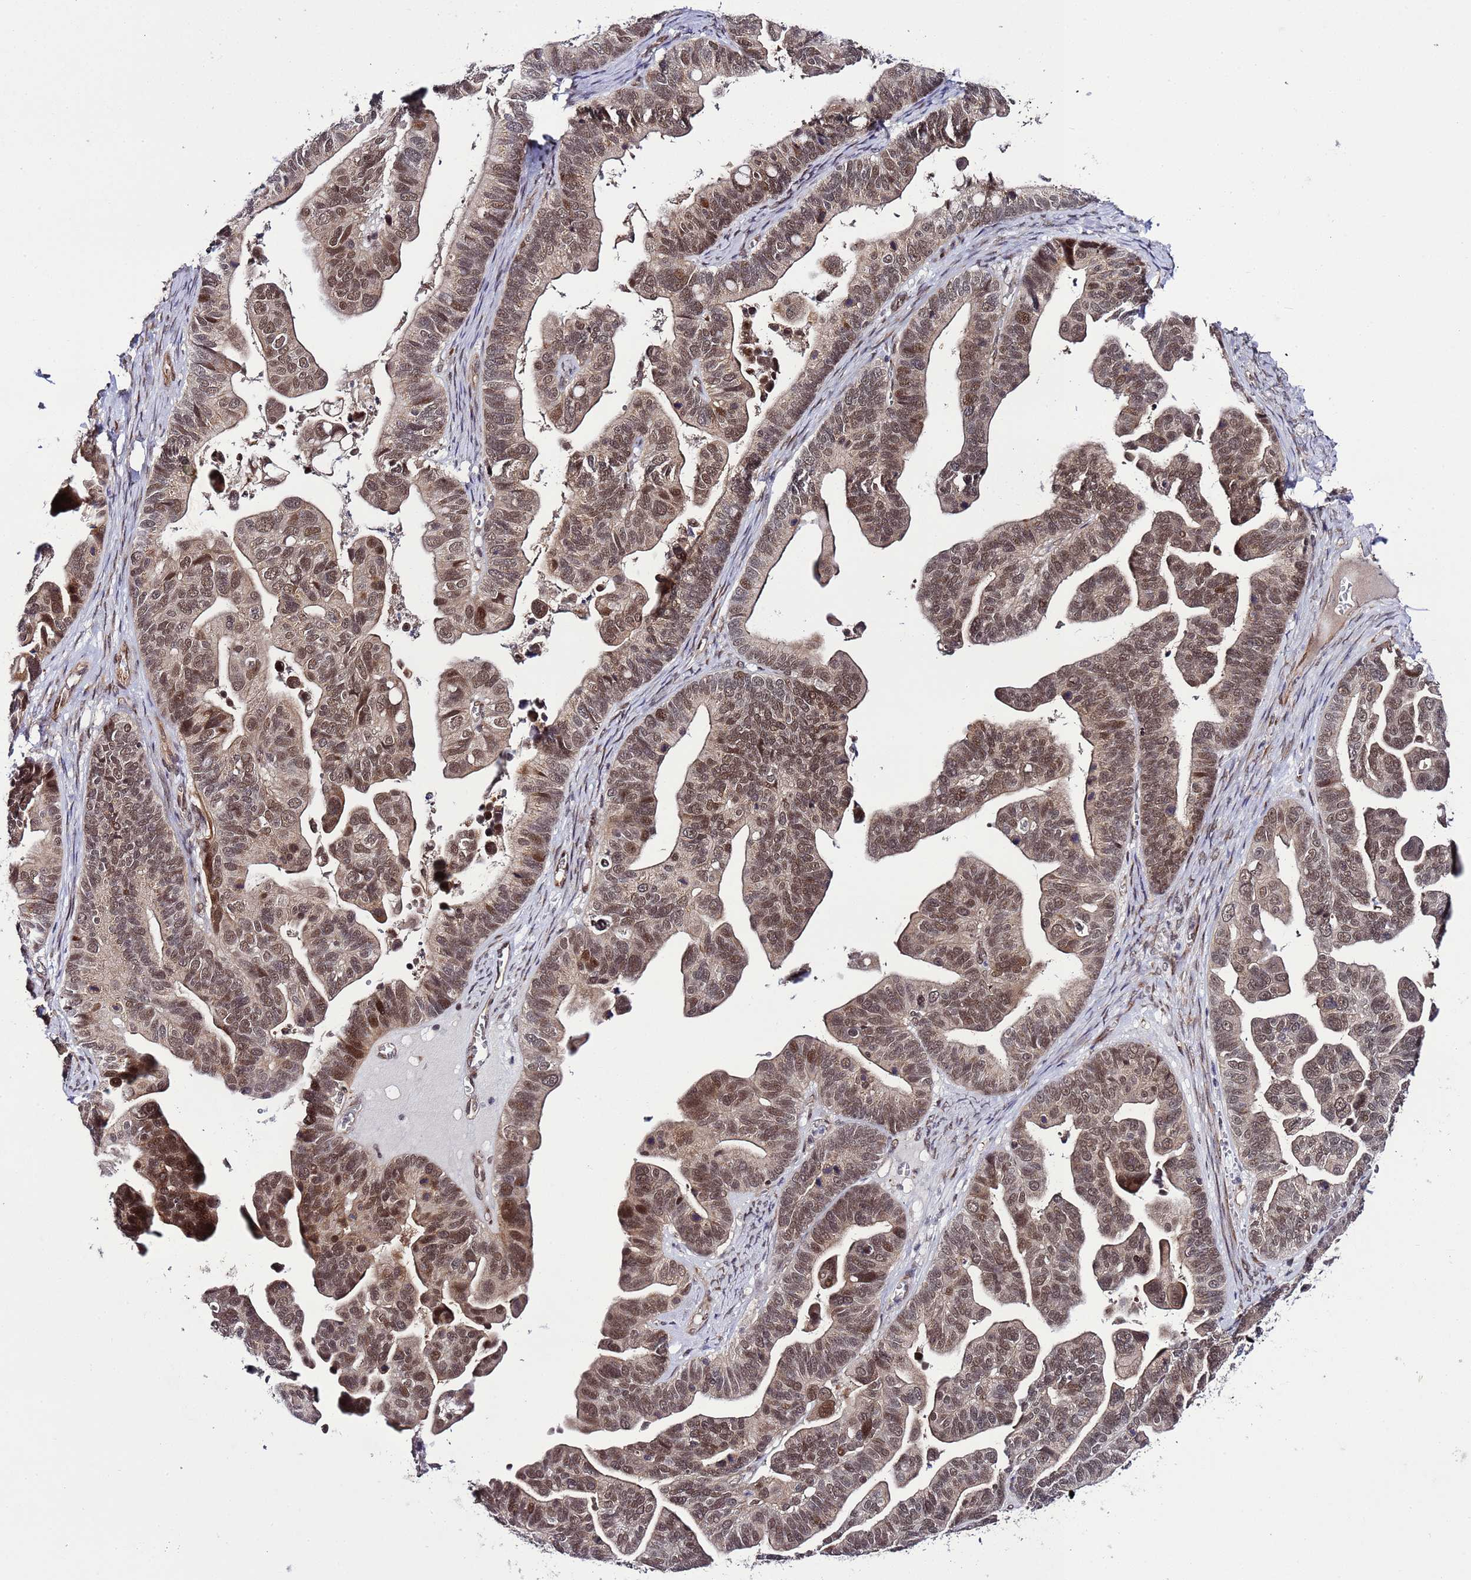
{"staining": {"intensity": "moderate", "quantity": ">75%", "location": "cytoplasmic/membranous,nuclear"}, "tissue": "ovarian cancer", "cell_type": "Tumor cells", "image_type": "cancer", "snomed": [{"axis": "morphology", "description": "Cystadenocarcinoma, serous, NOS"}, {"axis": "topography", "description": "Ovary"}], "caption": "Immunohistochemistry (IHC) of ovarian serous cystadenocarcinoma reveals medium levels of moderate cytoplasmic/membranous and nuclear staining in about >75% of tumor cells.", "gene": "POLR2D", "patient": {"sex": "female", "age": 56}}